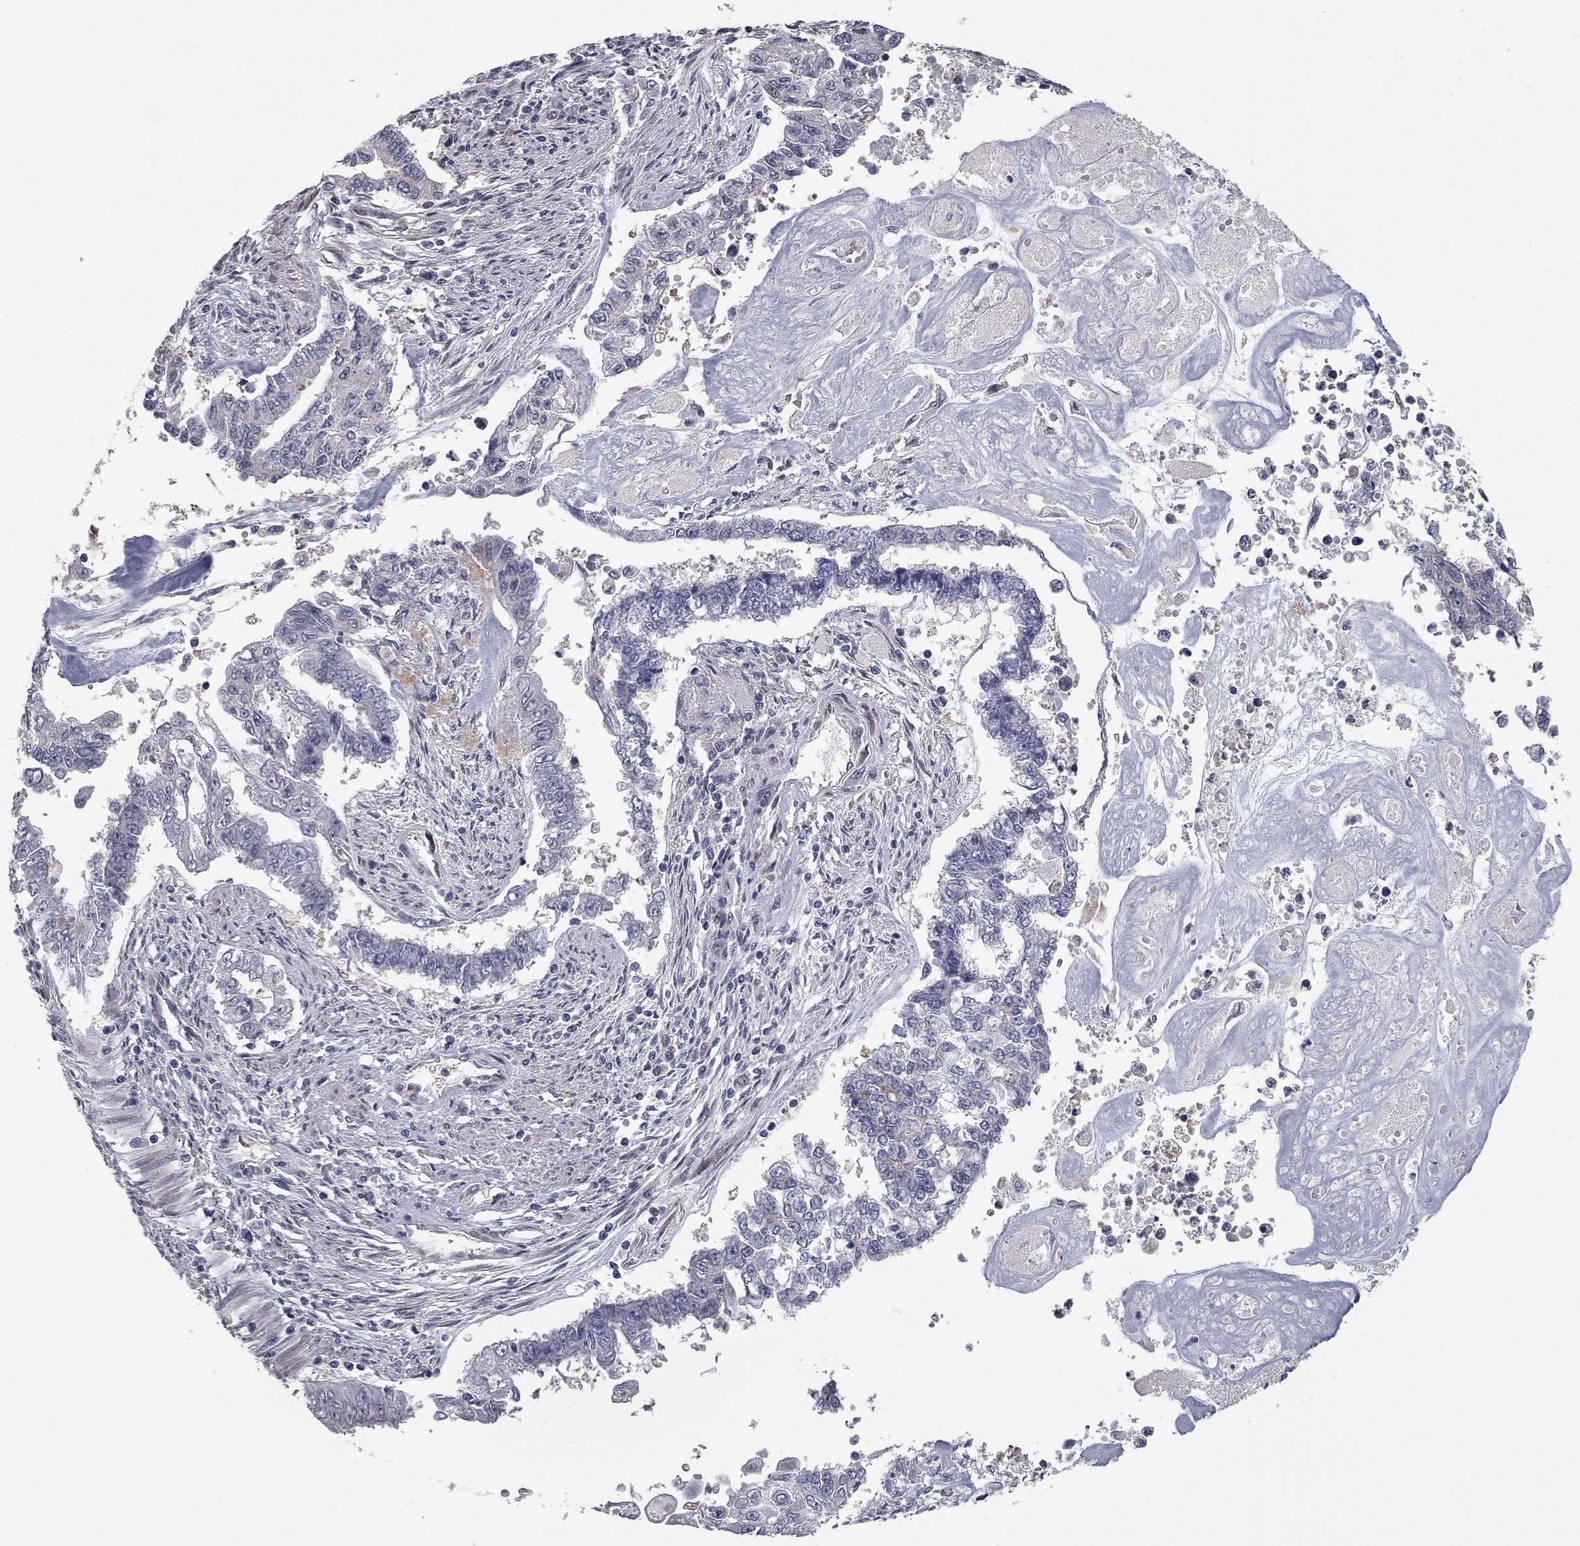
{"staining": {"intensity": "negative", "quantity": "none", "location": "none"}, "tissue": "endometrial cancer", "cell_type": "Tumor cells", "image_type": "cancer", "snomed": [{"axis": "morphology", "description": "Adenocarcinoma, NOS"}, {"axis": "topography", "description": "Uterus"}], "caption": "The immunohistochemistry histopathology image has no significant staining in tumor cells of endometrial cancer (adenocarcinoma) tissue.", "gene": "DUSP7", "patient": {"sex": "female", "age": 59}}